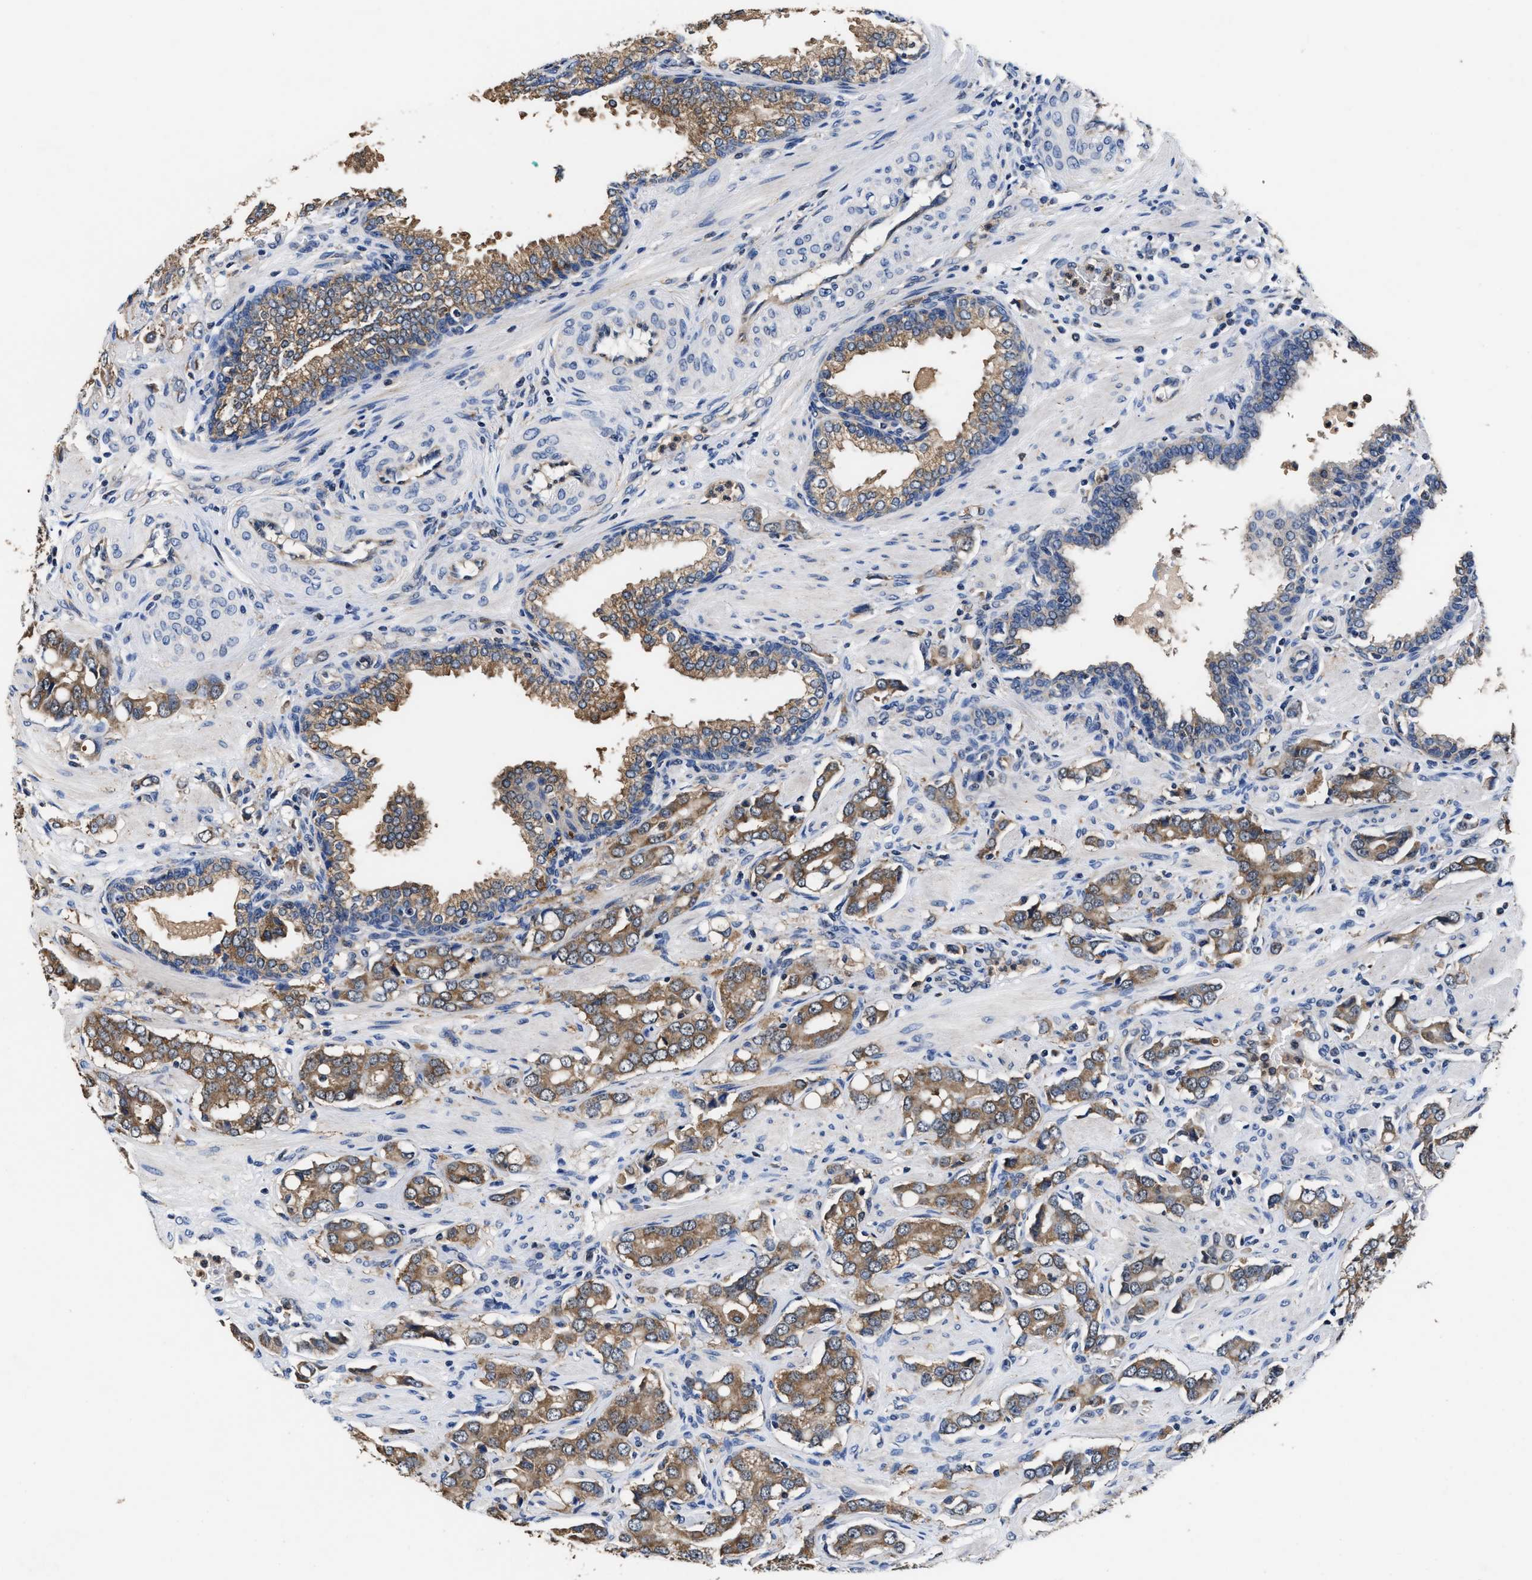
{"staining": {"intensity": "moderate", "quantity": ">75%", "location": "cytoplasmic/membranous"}, "tissue": "prostate cancer", "cell_type": "Tumor cells", "image_type": "cancer", "snomed": [{"axis": "morphology", "description": "Adenocarcinoma, High grade"}, {"axis": "topography", "description": "Prostate"}], "caption": "This is a histology image of IHC staining of prostate adenocarcinoma (high-grade), which shows moderate positivity in the cytoplasmic/membranous of tumor cells.", "gene": "ACLY", "patient": {"sex": "male", "age": 52}}